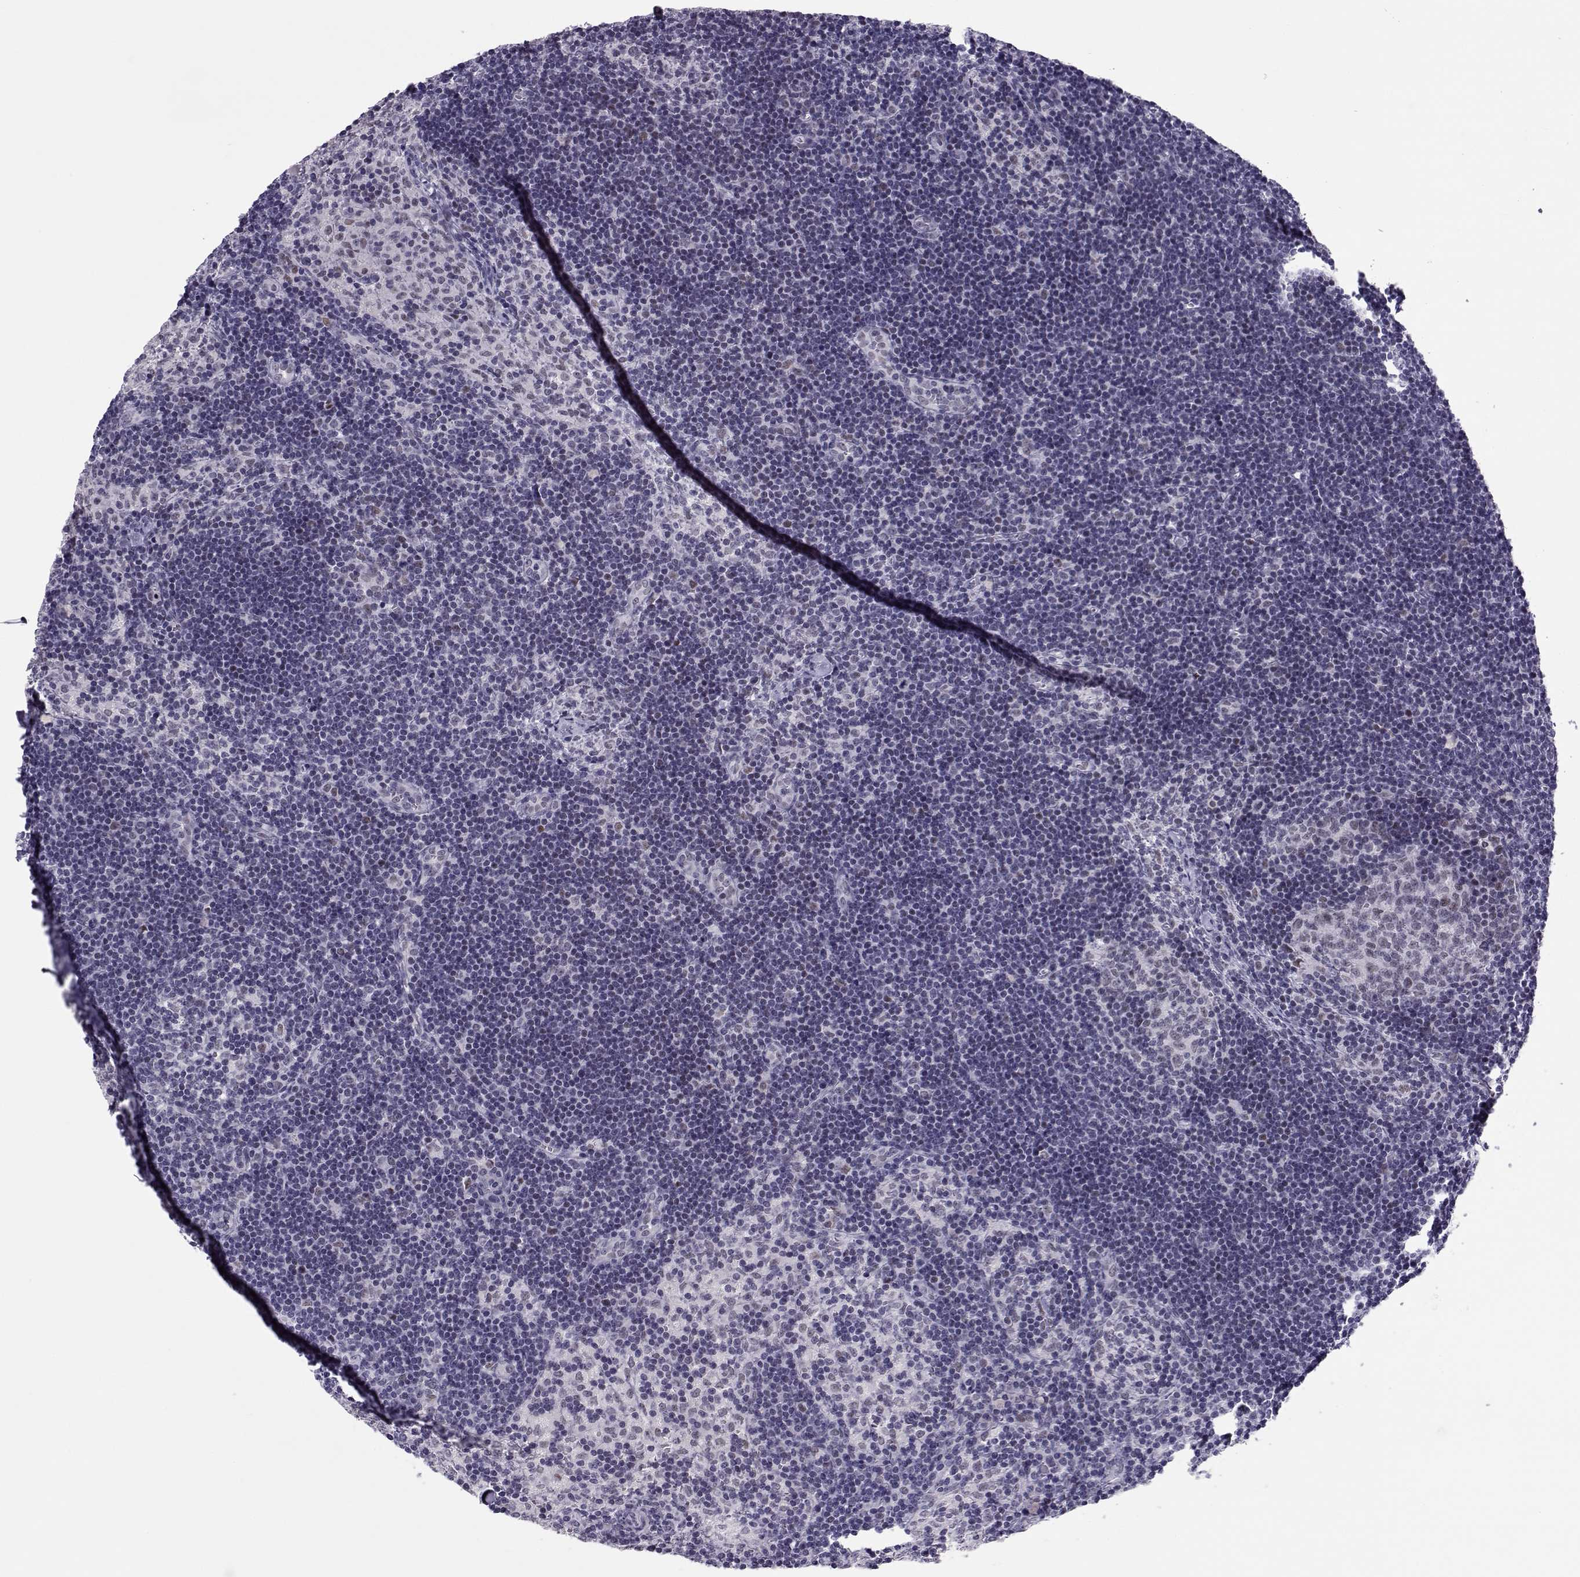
{"staining": {"intensity": "weak", "quantity": "<25%", "location": "nuclear"}, "tissue": "lymph node", "cell_type": "Non-germinal center cells", "image_type": "normal", "snomed": [{"axis": "morphology", "description": "Normal tissue, NOS"}, {"axis": "topography", "description": "Lymph node"}], "caption": "High magnification brightfield microscopy of unremarkable lymph node stained with DAB (brown) and counterstained with hematoxylin (blue): non-germinal center cells show no significant expression. (Brightfield microscopy of DAB (3,3'-diaminobenzidine) IHC at high magnification).", "gene": "SIX6", "patient": {"sex": "female", "age": 52}}